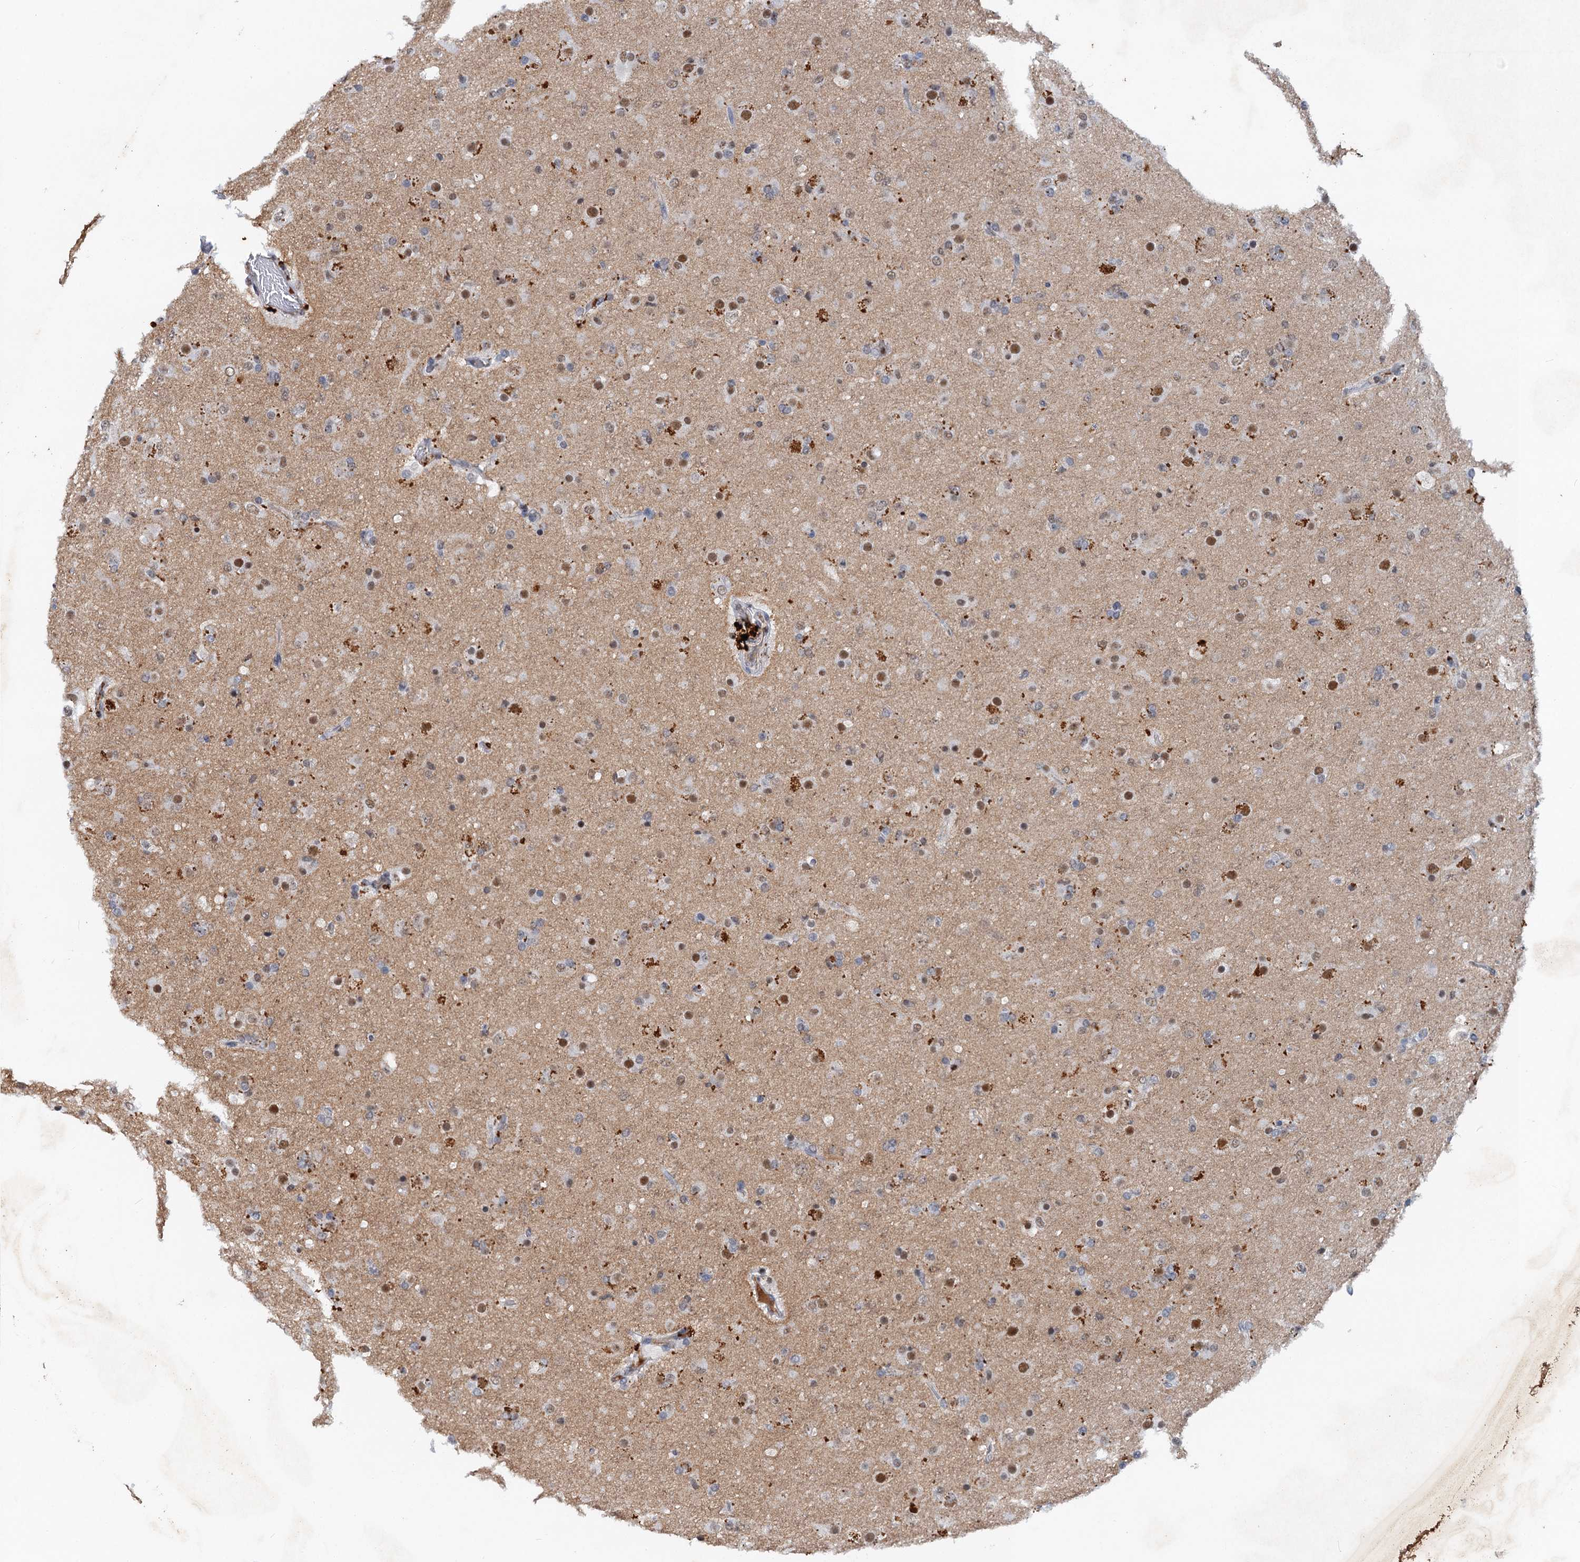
{"staining": {"intensity": "moderate", "quantity": "25%-75%", "location": "nuclear"}, "tissue": "glioma", "cell_type": "Tumor cells", "image_type": "cancer", "snomed": [{"axis": "morphology", "description": "Glioma, malignant, Low grade"}, {"axis": "topography", "description": "Brain"}], "caption": "Glioma was stained to show a protein in brown. There is medium levels of moderate nuclear staining in about 25%-75% of tumor cells.", "gene": "CSTF3", "patient": {"sex": "male", "age": 65}}